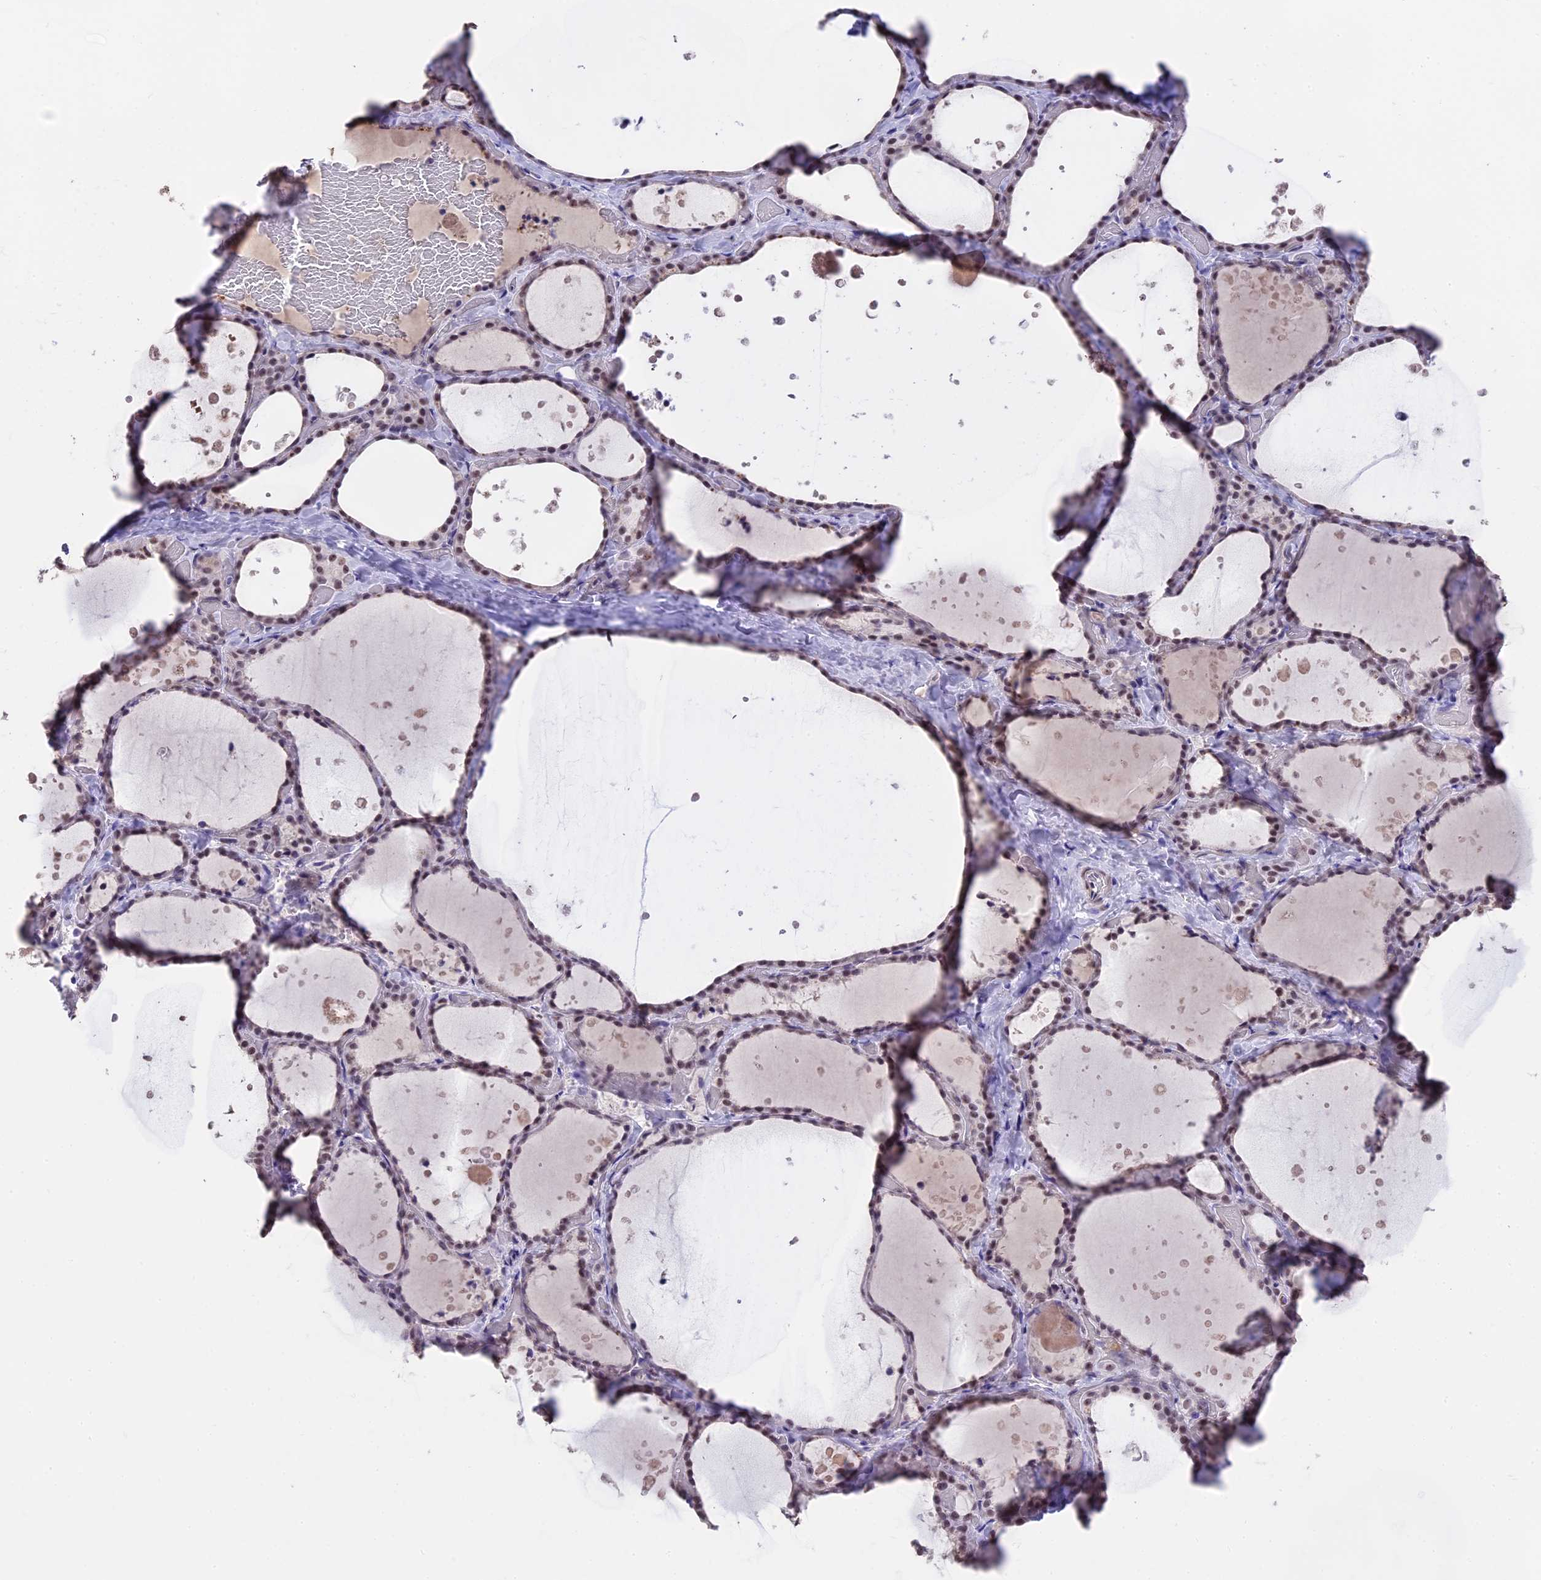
{"staining": {"intensity": "moderate", "quantity": ">75%", "location": "nuclear"}, "tissue": "thyroid gland", "cell_type": "Glandular cells", "image_type": "normal", "snomed": [{"axis": "morphology", "description": "Normal tissue, NOS"}, {"axis": "topography", "description": "Thyroid gland"}], "caption": "Immunohistochemical staining of unremarkable thyroid gland exhibits moderate nuclear protein staining in approximately >75% of glandular cells. Ihc stains the protein of interest in brown and the nuclei are stained blue.", "gene": "SETD2", "patient": {"sex": "female", "age": 44}}